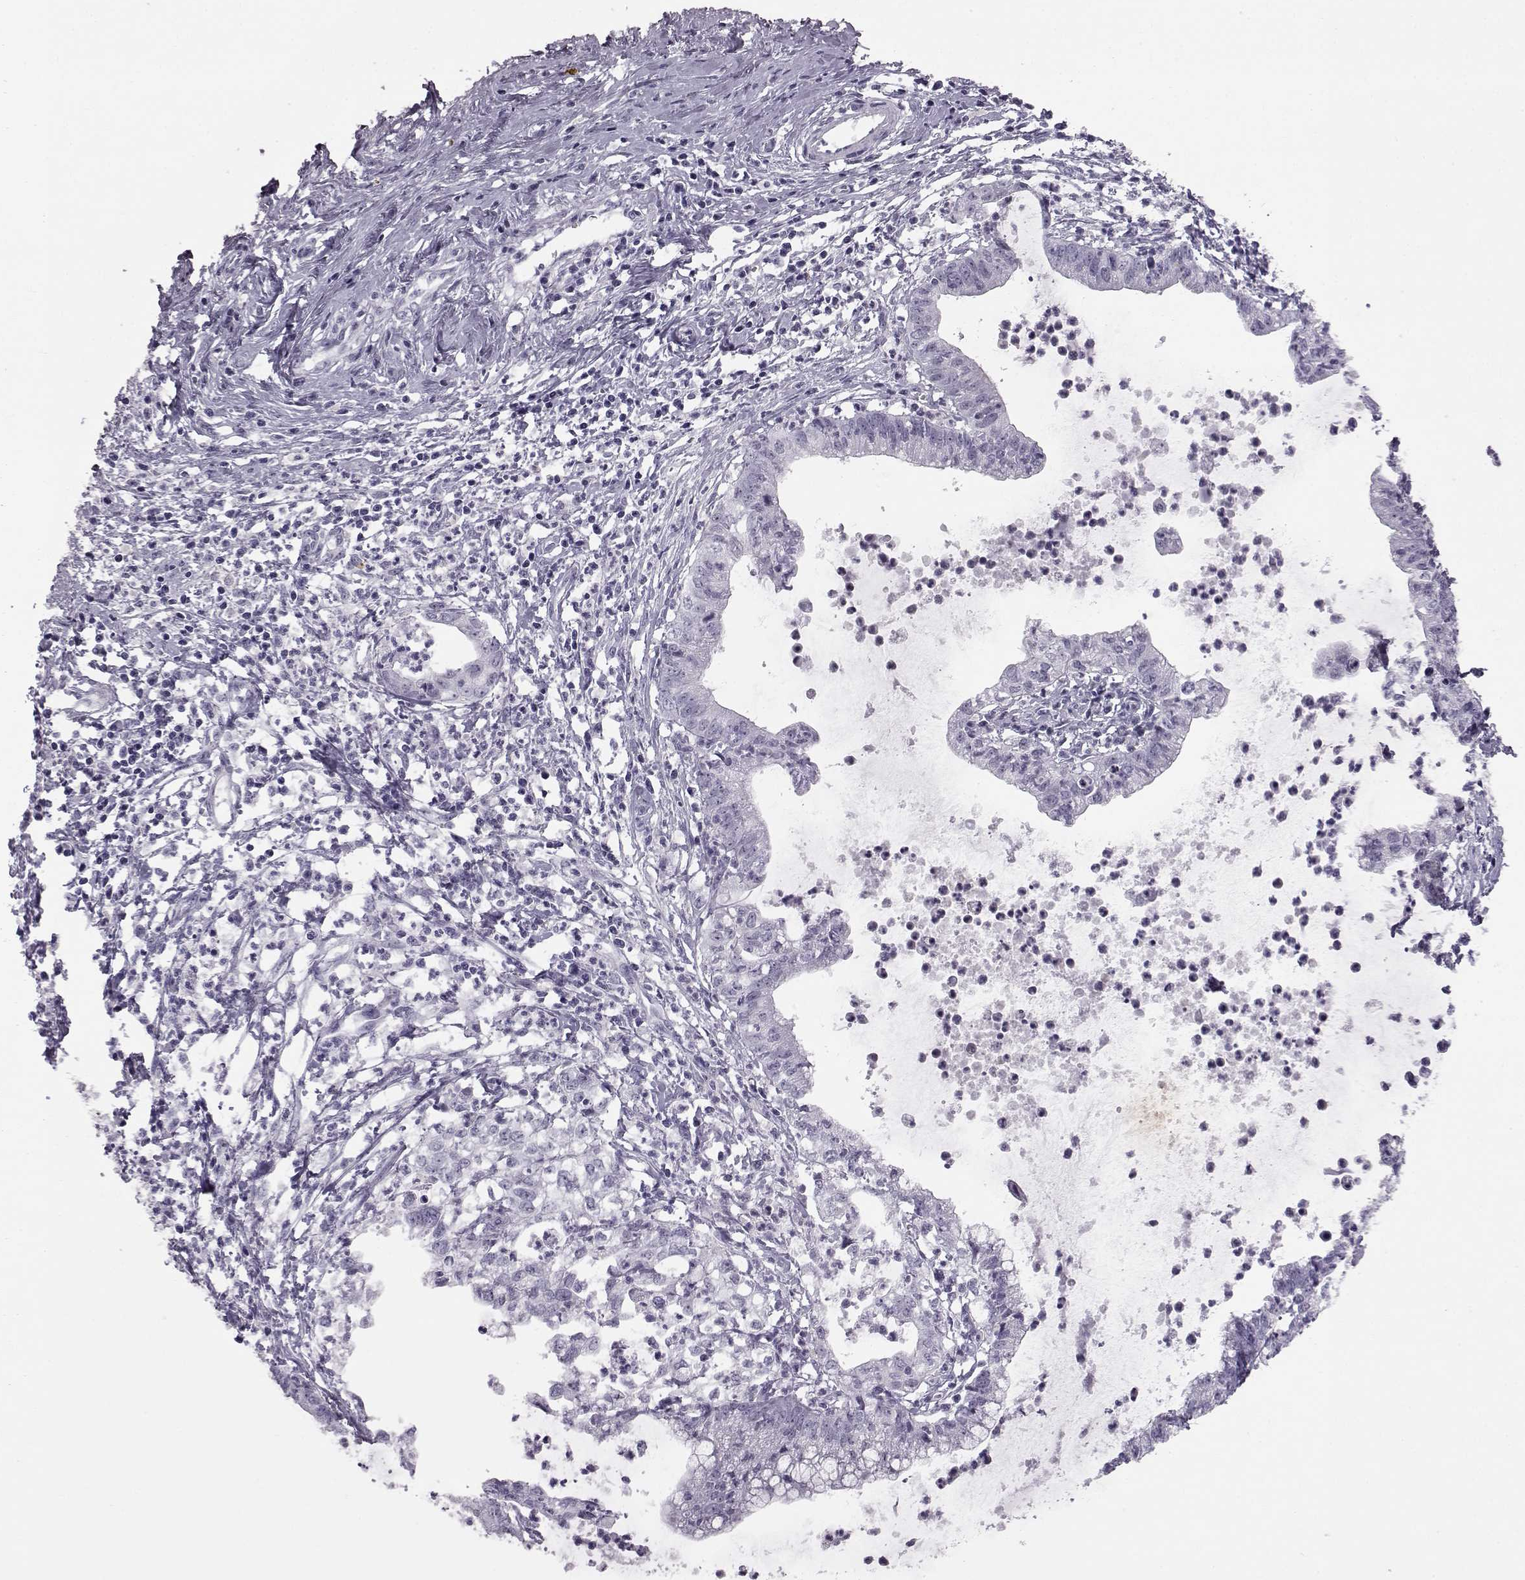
{"staining": {"intensity": "negative", "quantity": "none", "location": "none"}, "tissue": "cervical cancer", "cell_type": "Tumor cells", "image_type": "cancer", "snomed": [{"axis": "morphology", "description": "Normal tissue, NOS"}, {"axis": "morphology", "description": "Adenocarcinoma, NOS"}, {"axis": "topography", "description": "Cervix"}], "caption": "Immunohistochemistry of human cervical cancer demonstrates no staining in tumor cells. Brightfield microscopy of IHC stained with DAB (3,3'-diaminobenzidine) (brown) and hematoxylin (blue), captured at high magnification.", "gene": "ADGRG2", "patient": {"sex": "female", "age": 38}}